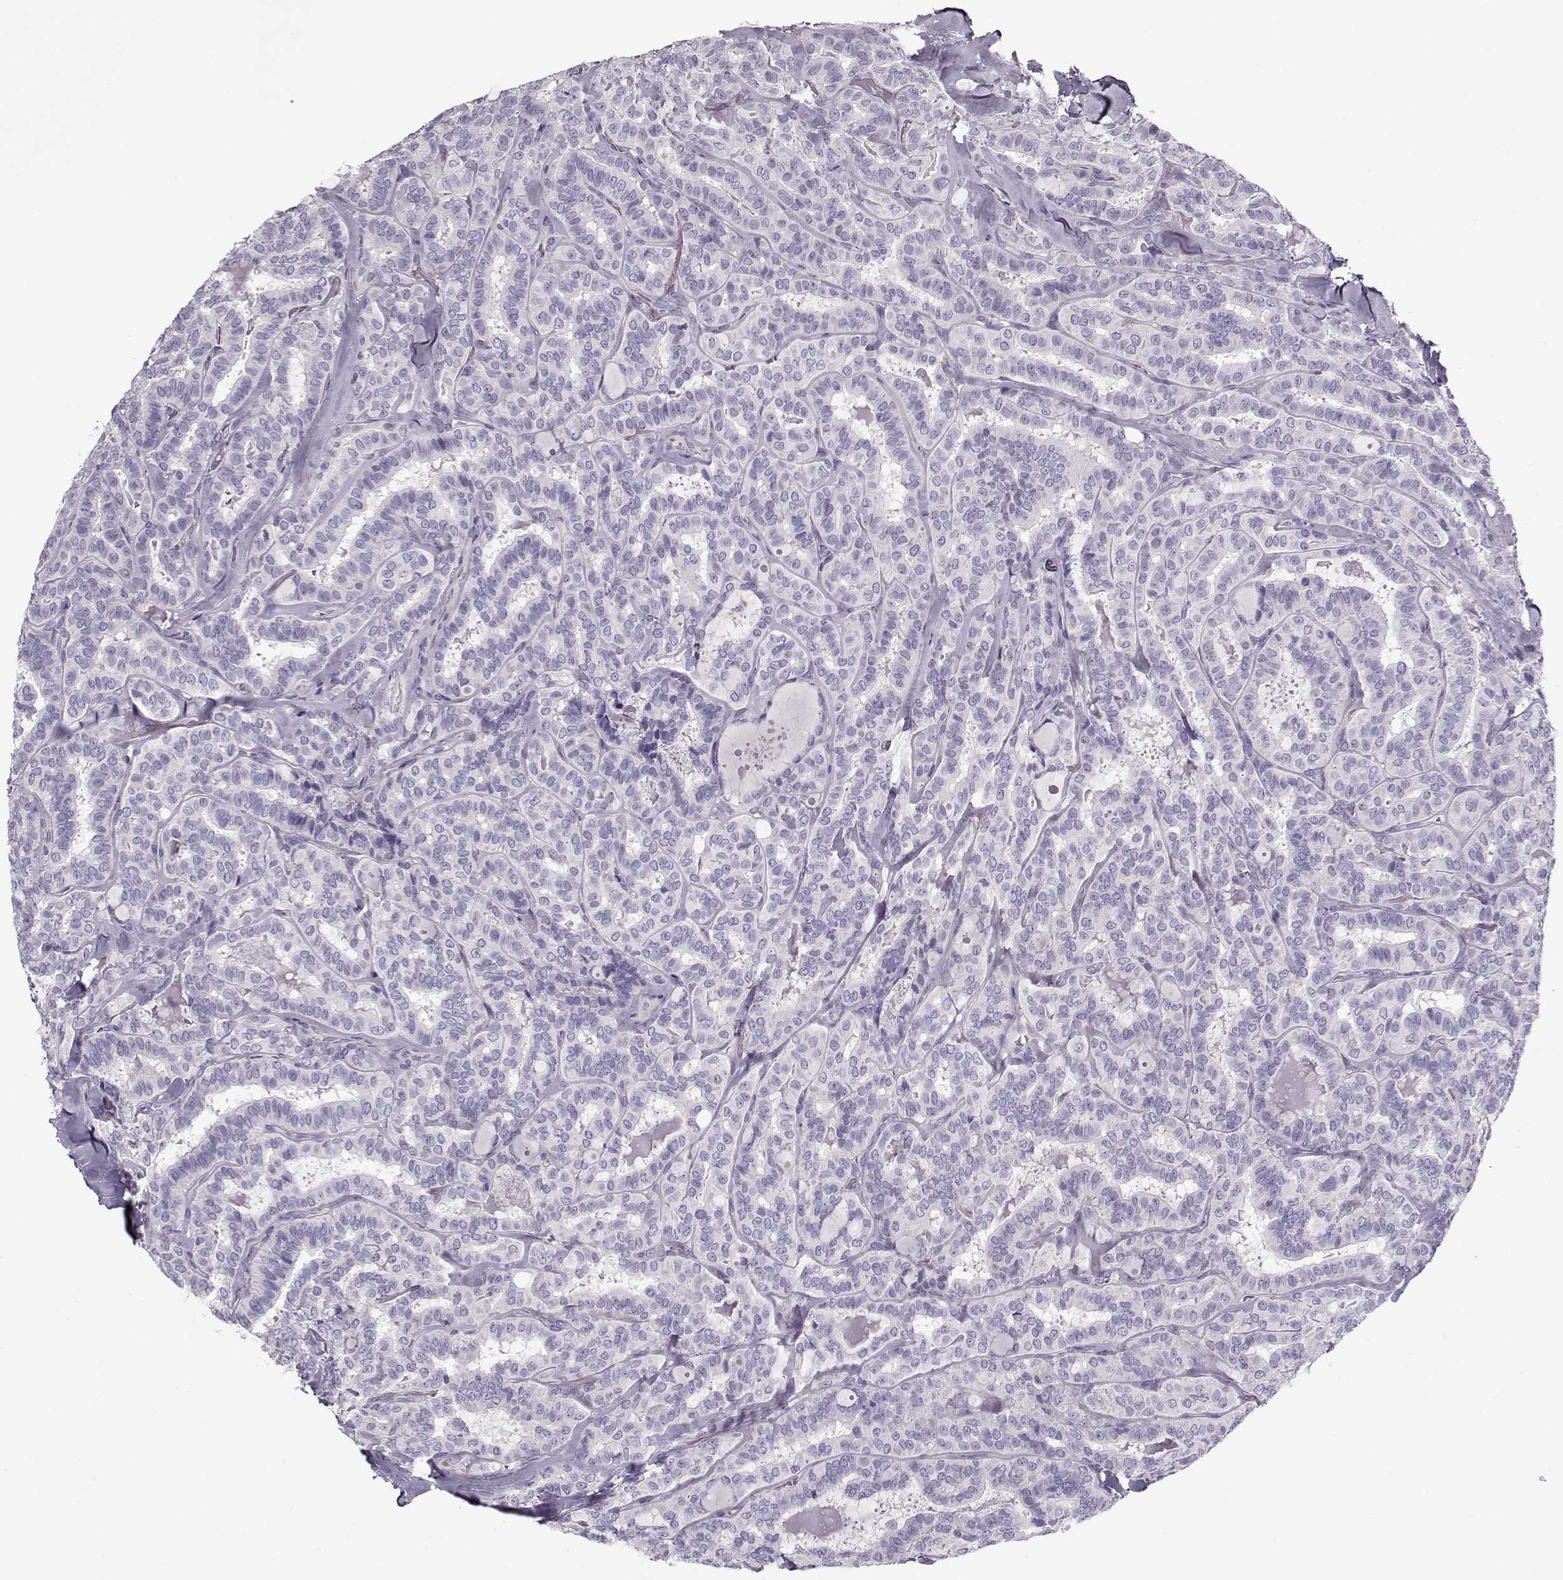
{"staining": {"intensity": "negative", "quantity": "none", "location": "none"}, "tissue": "thyroid cancer", "cell_type": "Tumor cells", "image_type": "cancer", "snomed": [{"axis": "morphology", "description": "Papillary adenocarcinoma, NOS"}, {"axis": "topography", "description": "Thyroid gland"}], "caption": "Tumor cells show no significant protein staining in thyroid papillary adenocarcinoma.", "gene": "CCDC136", "patient": {"sex": "female", "age": 39}}